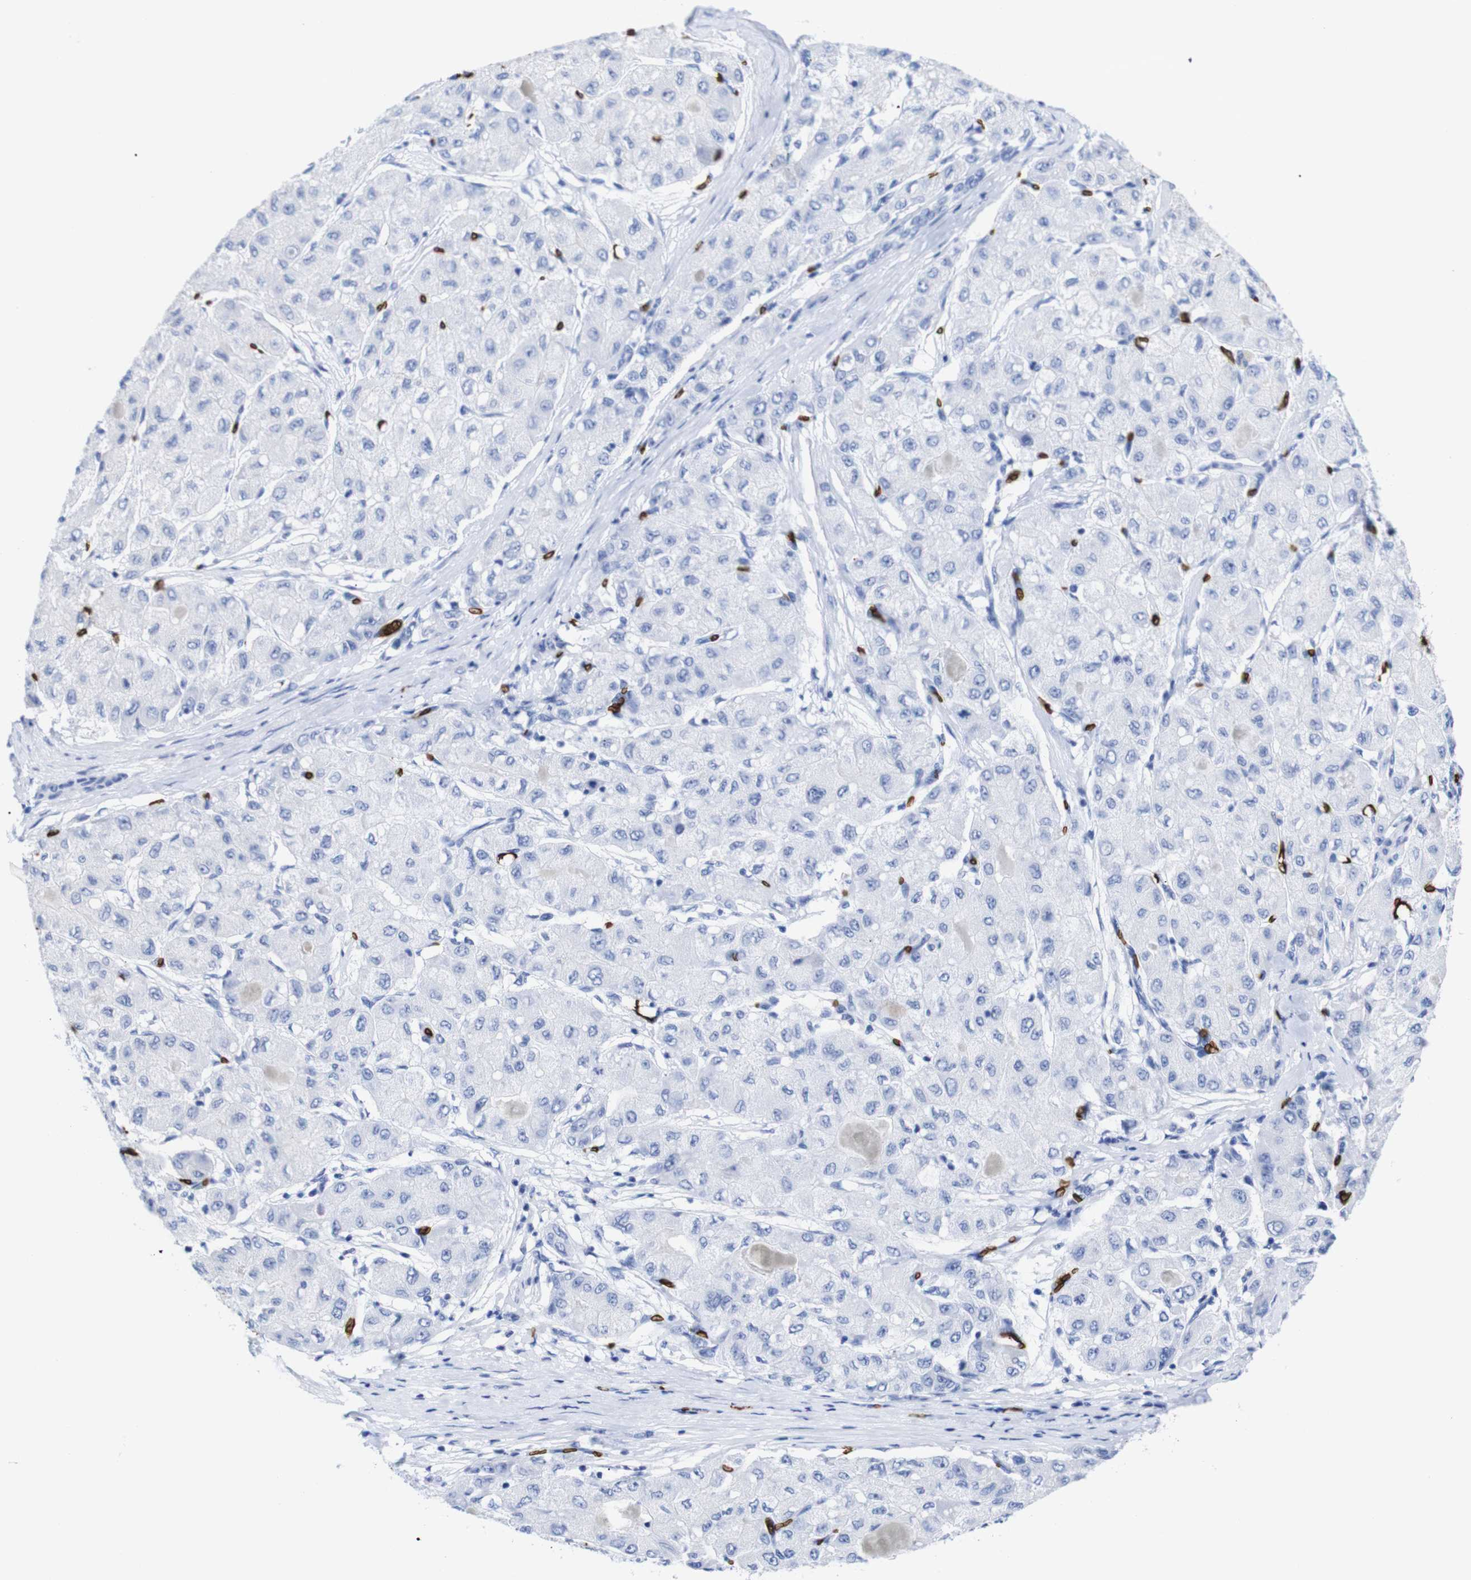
{"staining": {"intensity": "negative", "quantity": "none", "location": "none"}, "tissue": "liver cancer", "cell_type": "Tumor cells", "image_type": "cancer", "snomed": [{"axis": "morphology", "description": "Carcinoma, Hepatocellular, NOS"}, {"axis": "topography", "description": "Liver"}], "caption": "DAB (3,3'-diaminobenzidine) immunohistochemical staining of human liver cancer (hepatocellular carcinoma) displays no significant positivity in tumor cells. (DAB IHC visualized using brightfield microscopy, high magnification).", "gene": "S1PR2", "patient": {"sex": "male", "age": 80}}